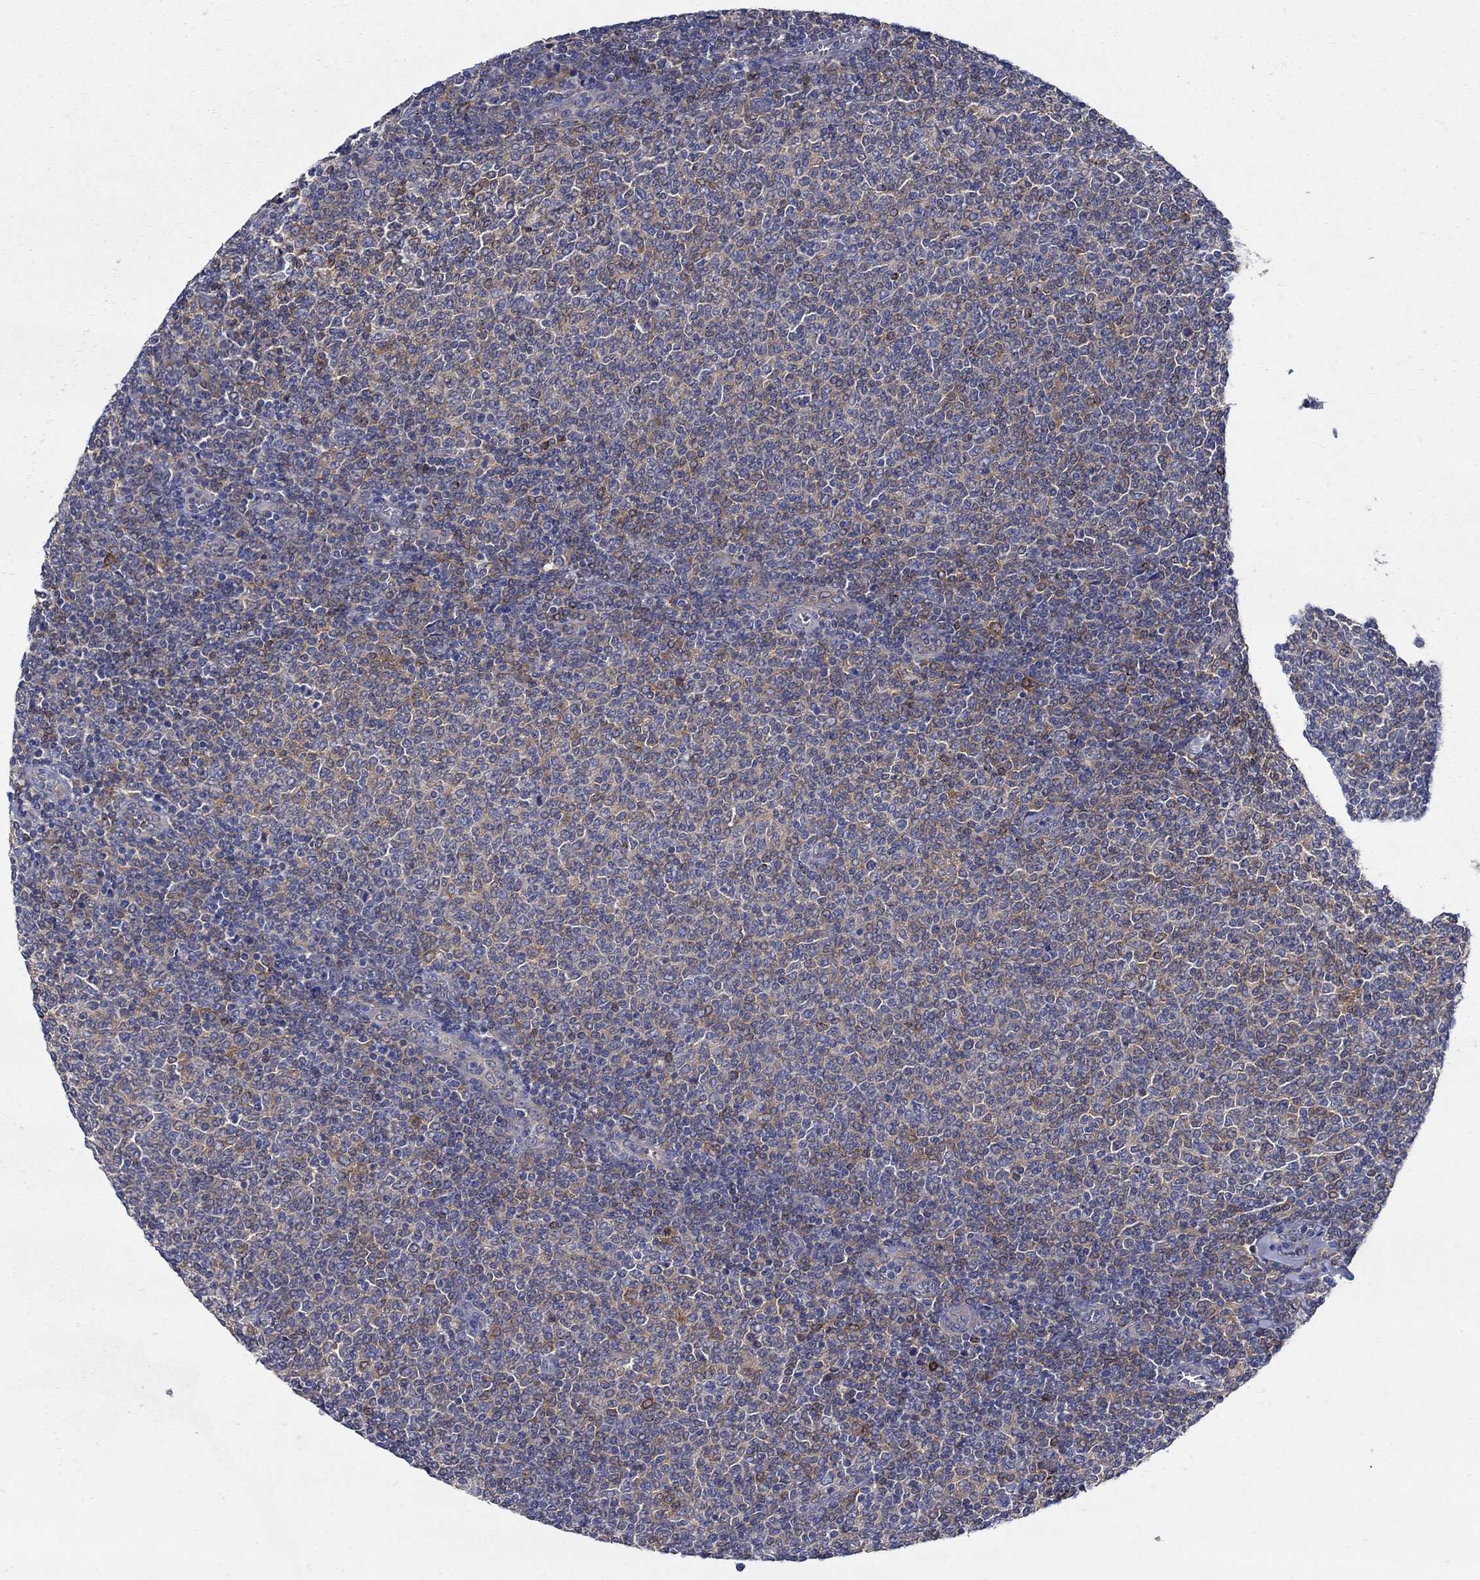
{"staining": {"intensity": "weak", "quantity": "25%-75%", "location": "cytoplasmic/membranous"}, "tissue": "lymphoma", "cell_type": "Tumor cells", "image_type": "cancer", "snomed": [{"axis": "morphology", "description": "Malignant lymphoma, non-Hodgkin's type, Low grade"}, {"axis": "topography", "description": "Lymph node"}], "caption": "This histopathology image exhibits immunohistochemistry staining of human low-grade malignant lymphoma, non-Hodgkin's type, with low weak cytoplasmic/membranous expression in approximately 25%-75% of tumor cells.", "gene": "MTHFR", "patient": {"sex": "male", "age": 52}}